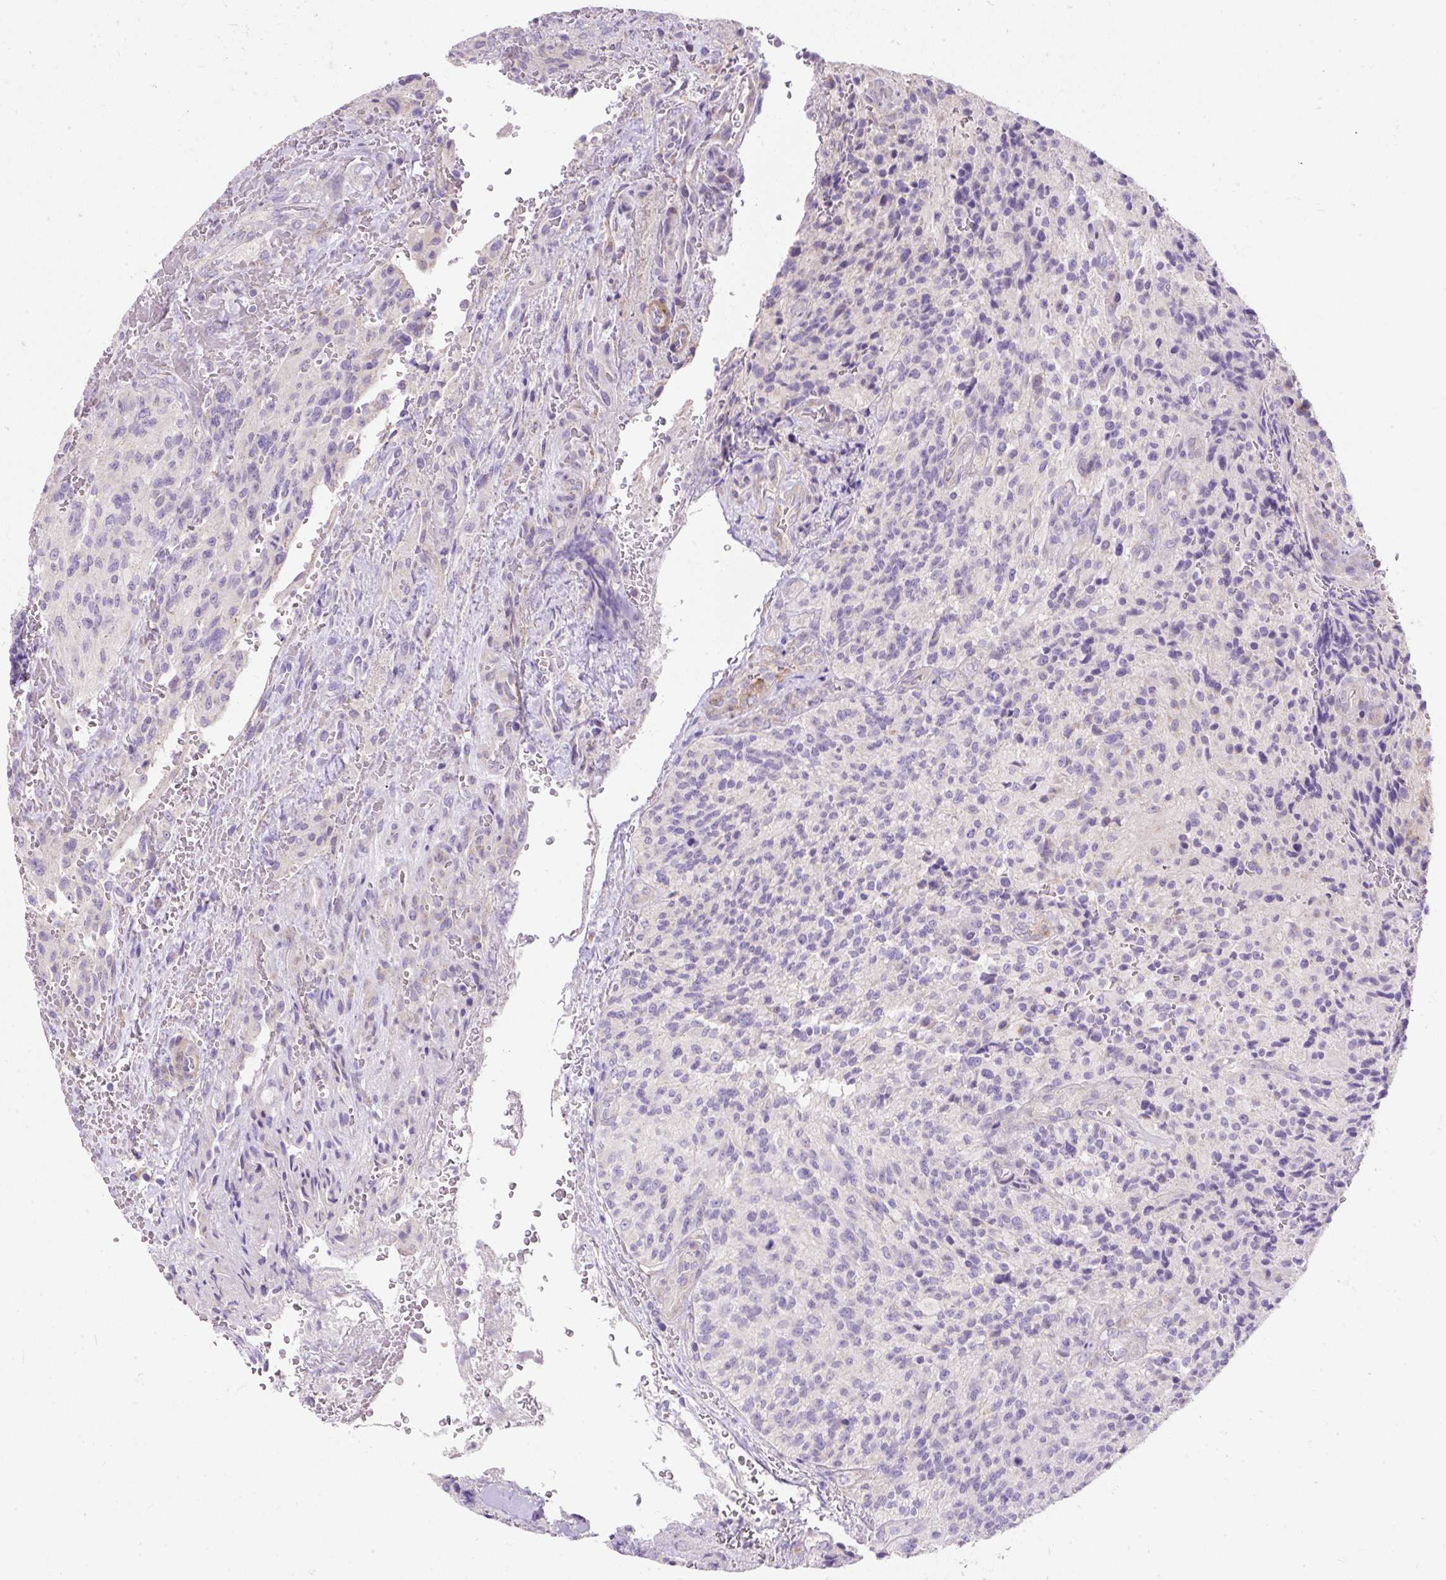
{"staining": {"intensity": "negative", "quantity": "none", "location": "none"}, "tissue": "glioma", "cell_type": "Tumor cells", "image_type": "cancer", "snomed": [{"axis": "morphology", "description": "Normal tissue, NOS"}, {"axis": "morphology", "description": "Glioma, malignant, High grade"}, {"axis": "topography", "description": "Cerebral cortex"}], "caption": "This is a photomicrograph of immunohistochemistry (IHC) staining of malignant glioma (high-grade), which shows no expression in tumor cells. (IHC, brightfield microscopy, high magnification).", "gene": "SUSD5", "patient": {"sex": "male", "age": 56}}